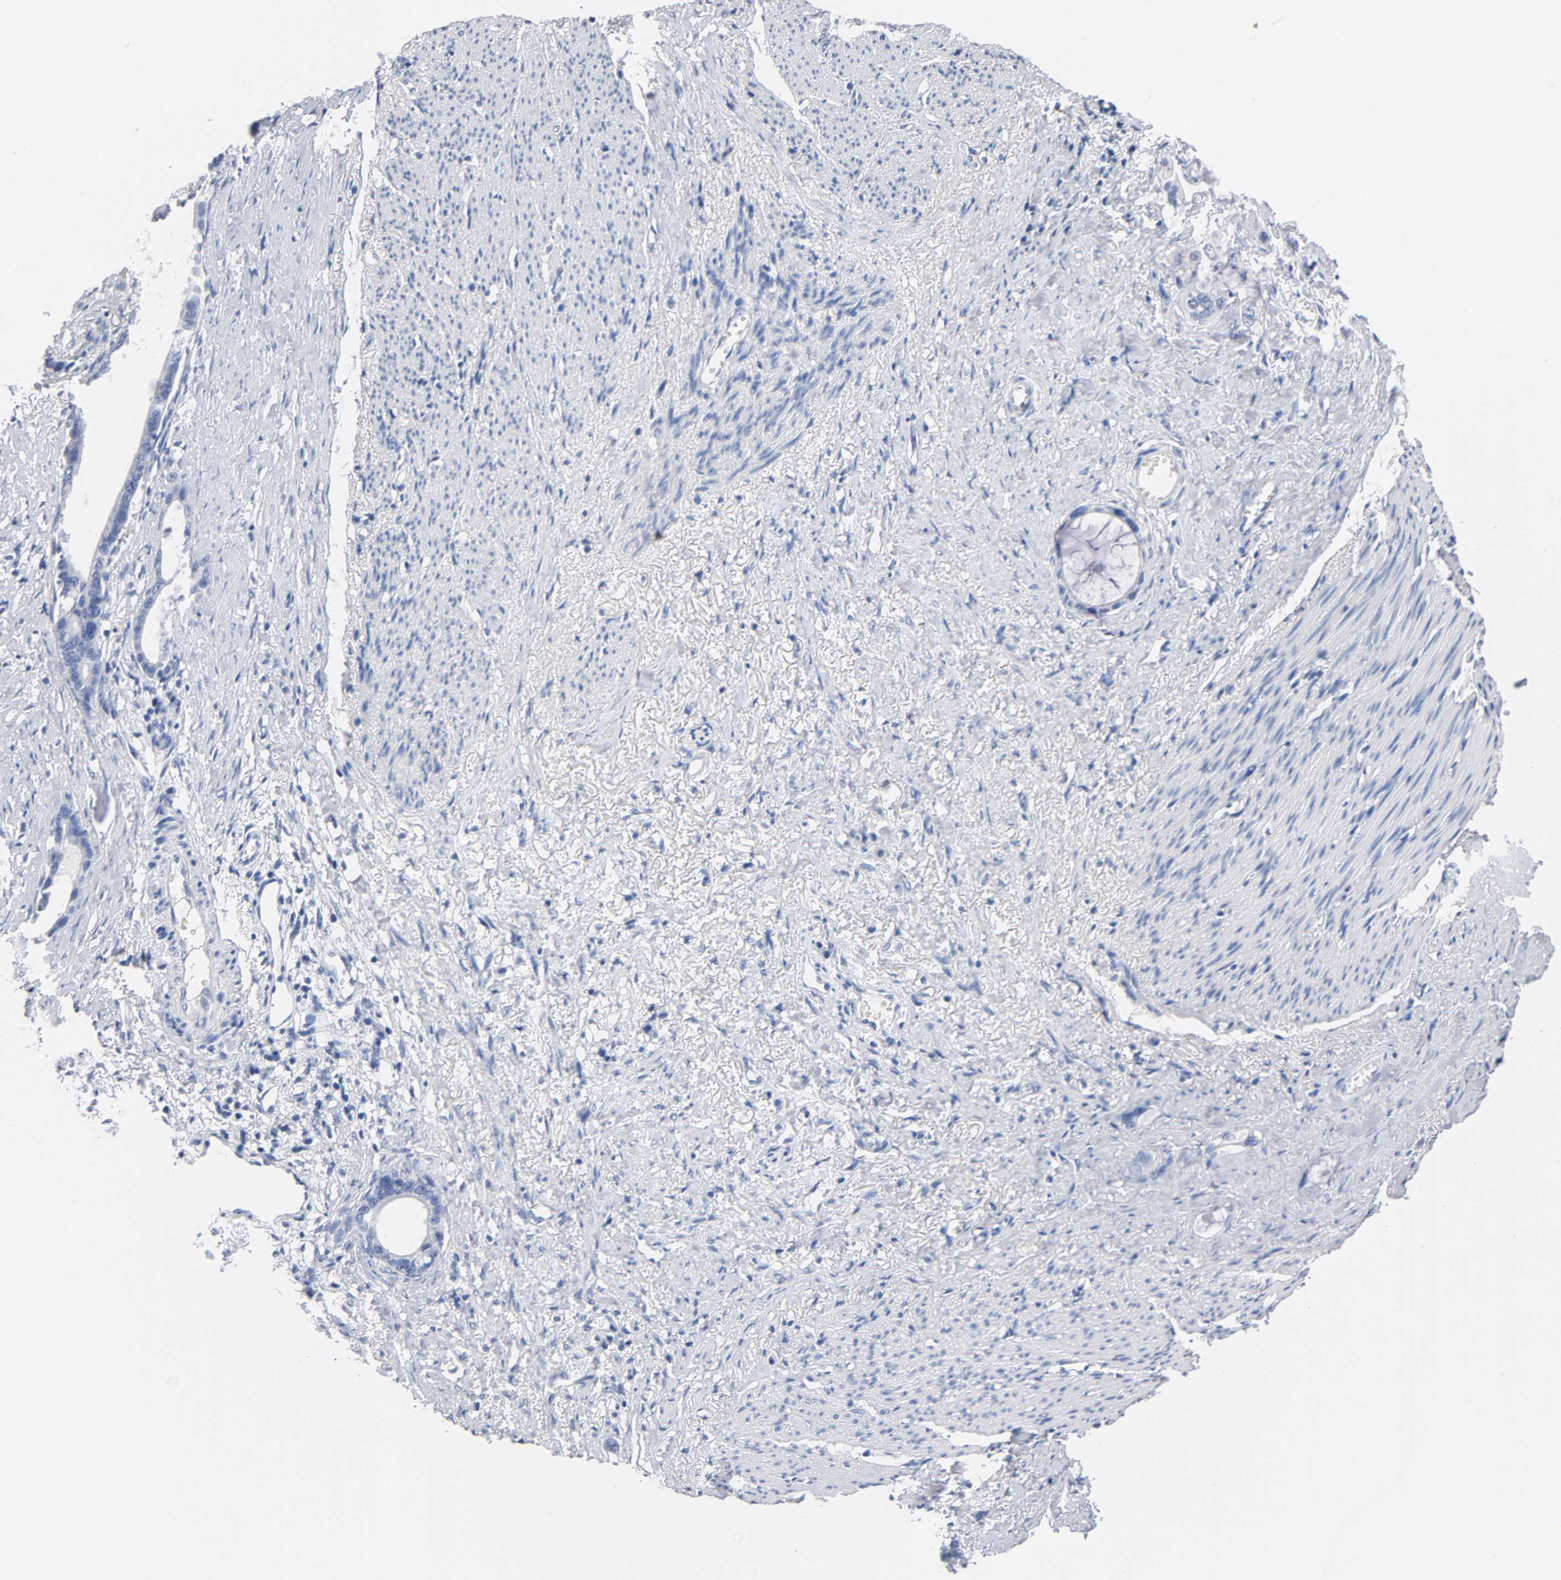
{"staining": {"intensity": "negative", "quantity": "none", "location": "none"}, "tissue": "stomach cancer", "cell_type": "Tumor cells", "image_type": "cancer", "snomed": [{"axis": "morphology", "description": "Adenocarcinoma, NOS"}, {"axis": "topography", "description": "Stomach"}], "caption": "Tumor cells show no significant staining in stomach cancer (adenocarcinoma).", "gene": "ZCCHC13", "patient": {"sex": "female", "age": 75}}